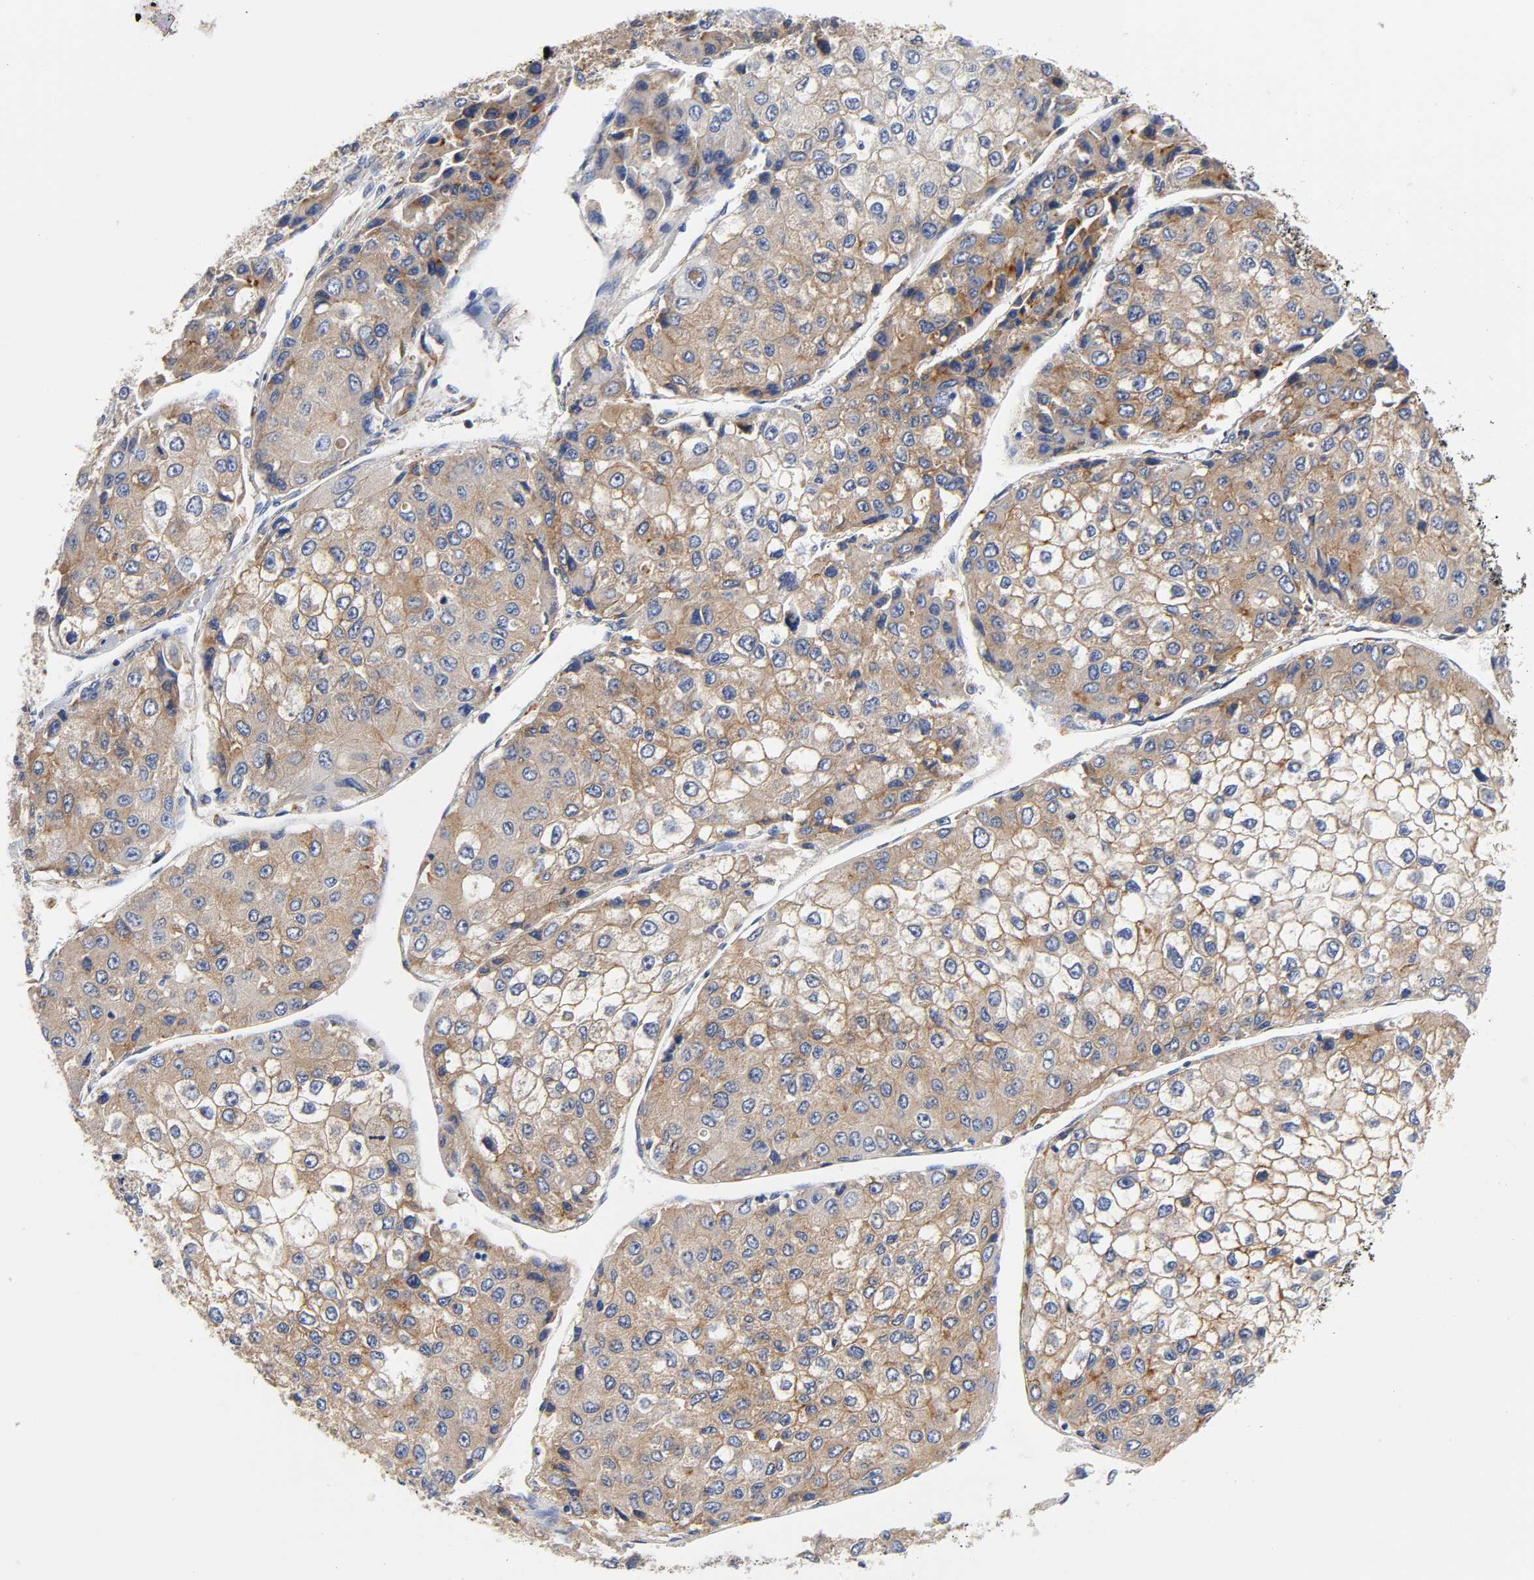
{"staining": {"intensity": "moderate", "quantity": ">75%", "location": "cytoplasmic/membranous"}, "tissue": "liver cancer", "cell_type": "Tumor cells", "image_type": "cancer", "snomed": [{"axis": "morphology", "description": "Carcinoma, Hepatocellular, NOS"}, {"axis": "topography", "description": "Liver"}], "caption": "DAB immunohistochemical staining of hepatocellular carcinoma (liver) demonstrates moderate cytoplasmic/membranous protein expression in approximately >75% of tumor cells.", "gene": "LRP1", "patient": {"sex": "female", "age": 66}}